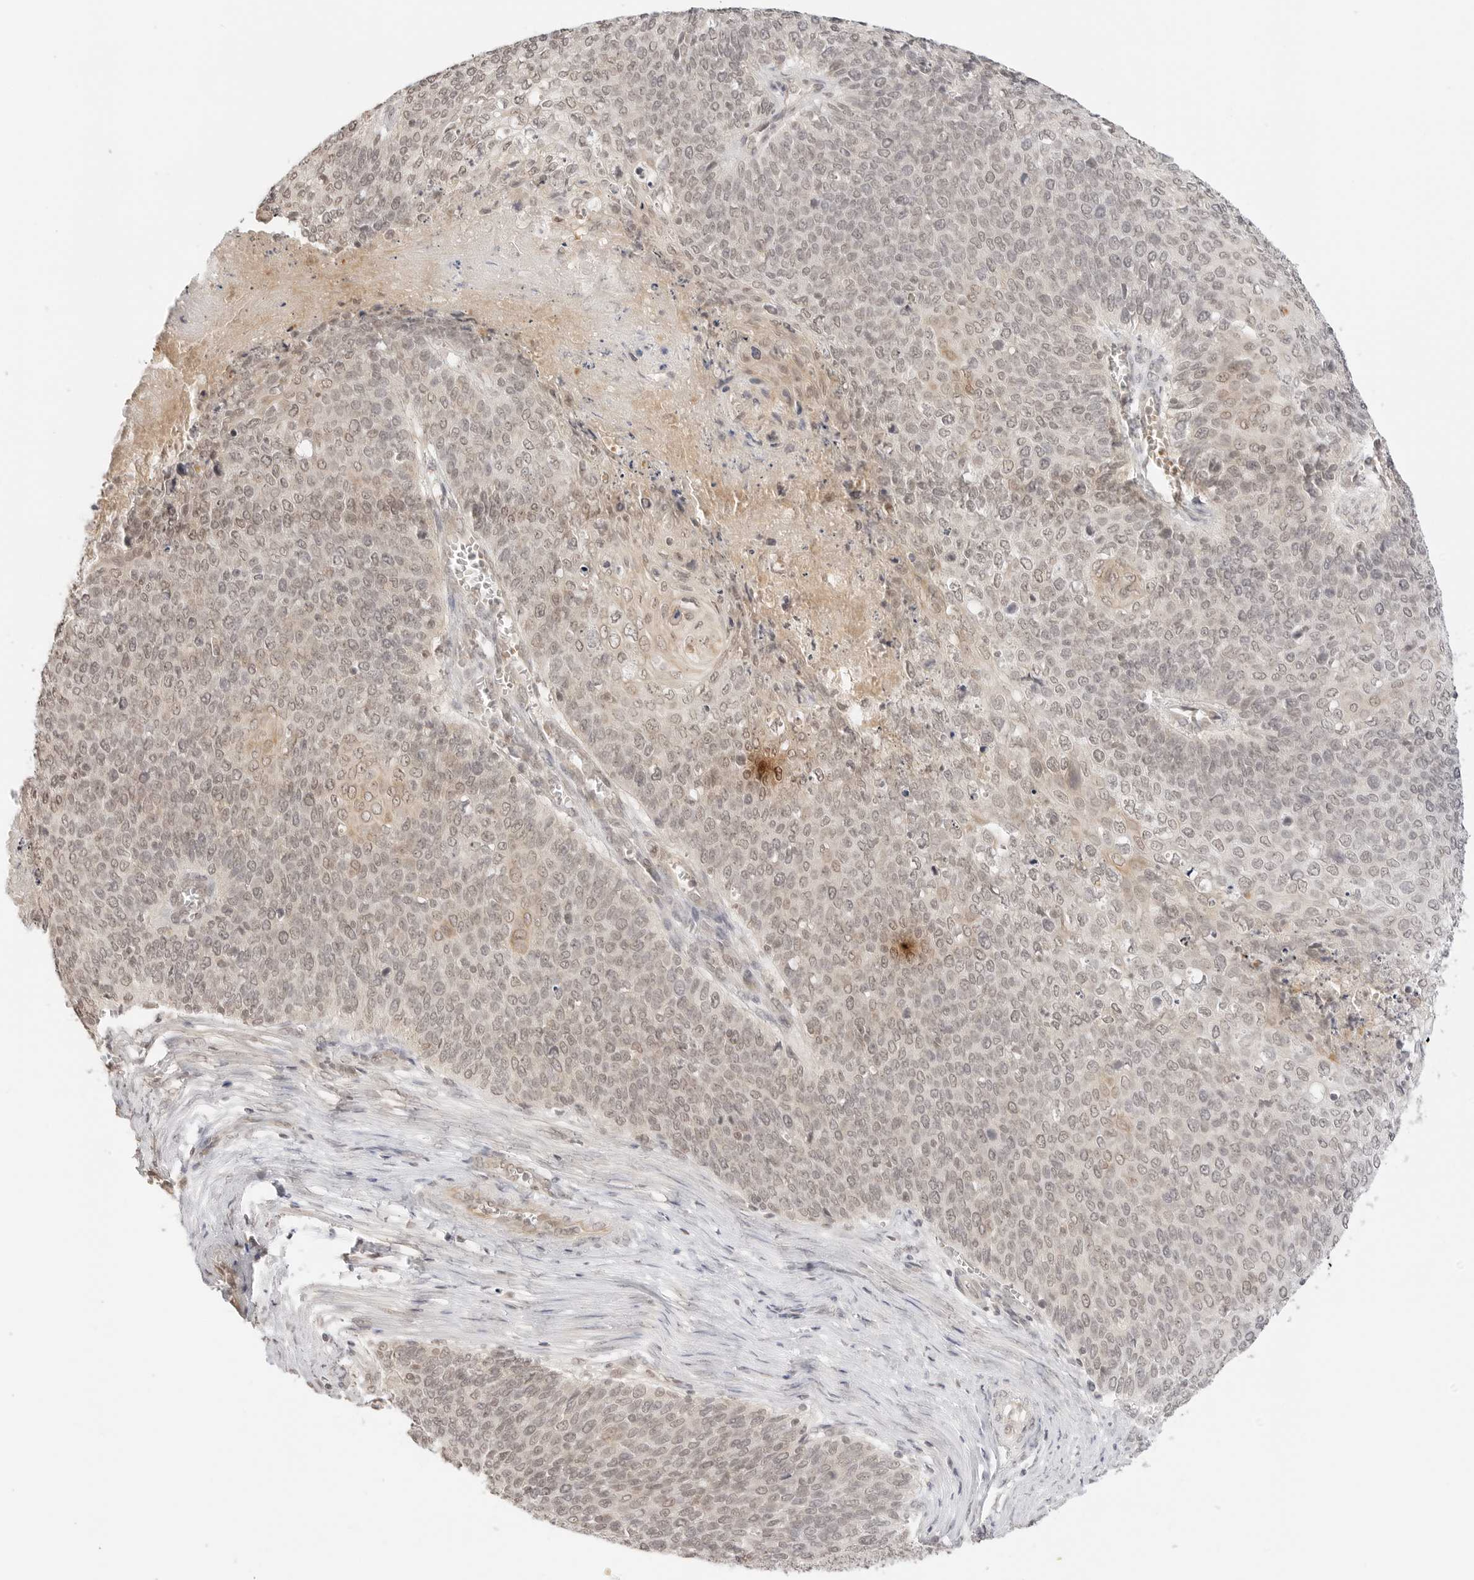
{"staining": {"intensity": "weak", "quantity": "25%-75%", "location": "cytoplasmic/membranous,nuclear"}, "tissue": "cervical cancer", "cell_type": "Tumor cells", "image_type": "cancer", "snomed": [{"axis": "morphology", "description": "Squamous cell carcinoma, NOS"}, {"axis": "topography", "description": "Cervix"}], "caption": "Human squamous cell carcinoma (cervical) stained with a protein marker exhibits weak staining in tumor cells.", "gene": "GPR34", "patient": {"sex": "female", "age": 39}}